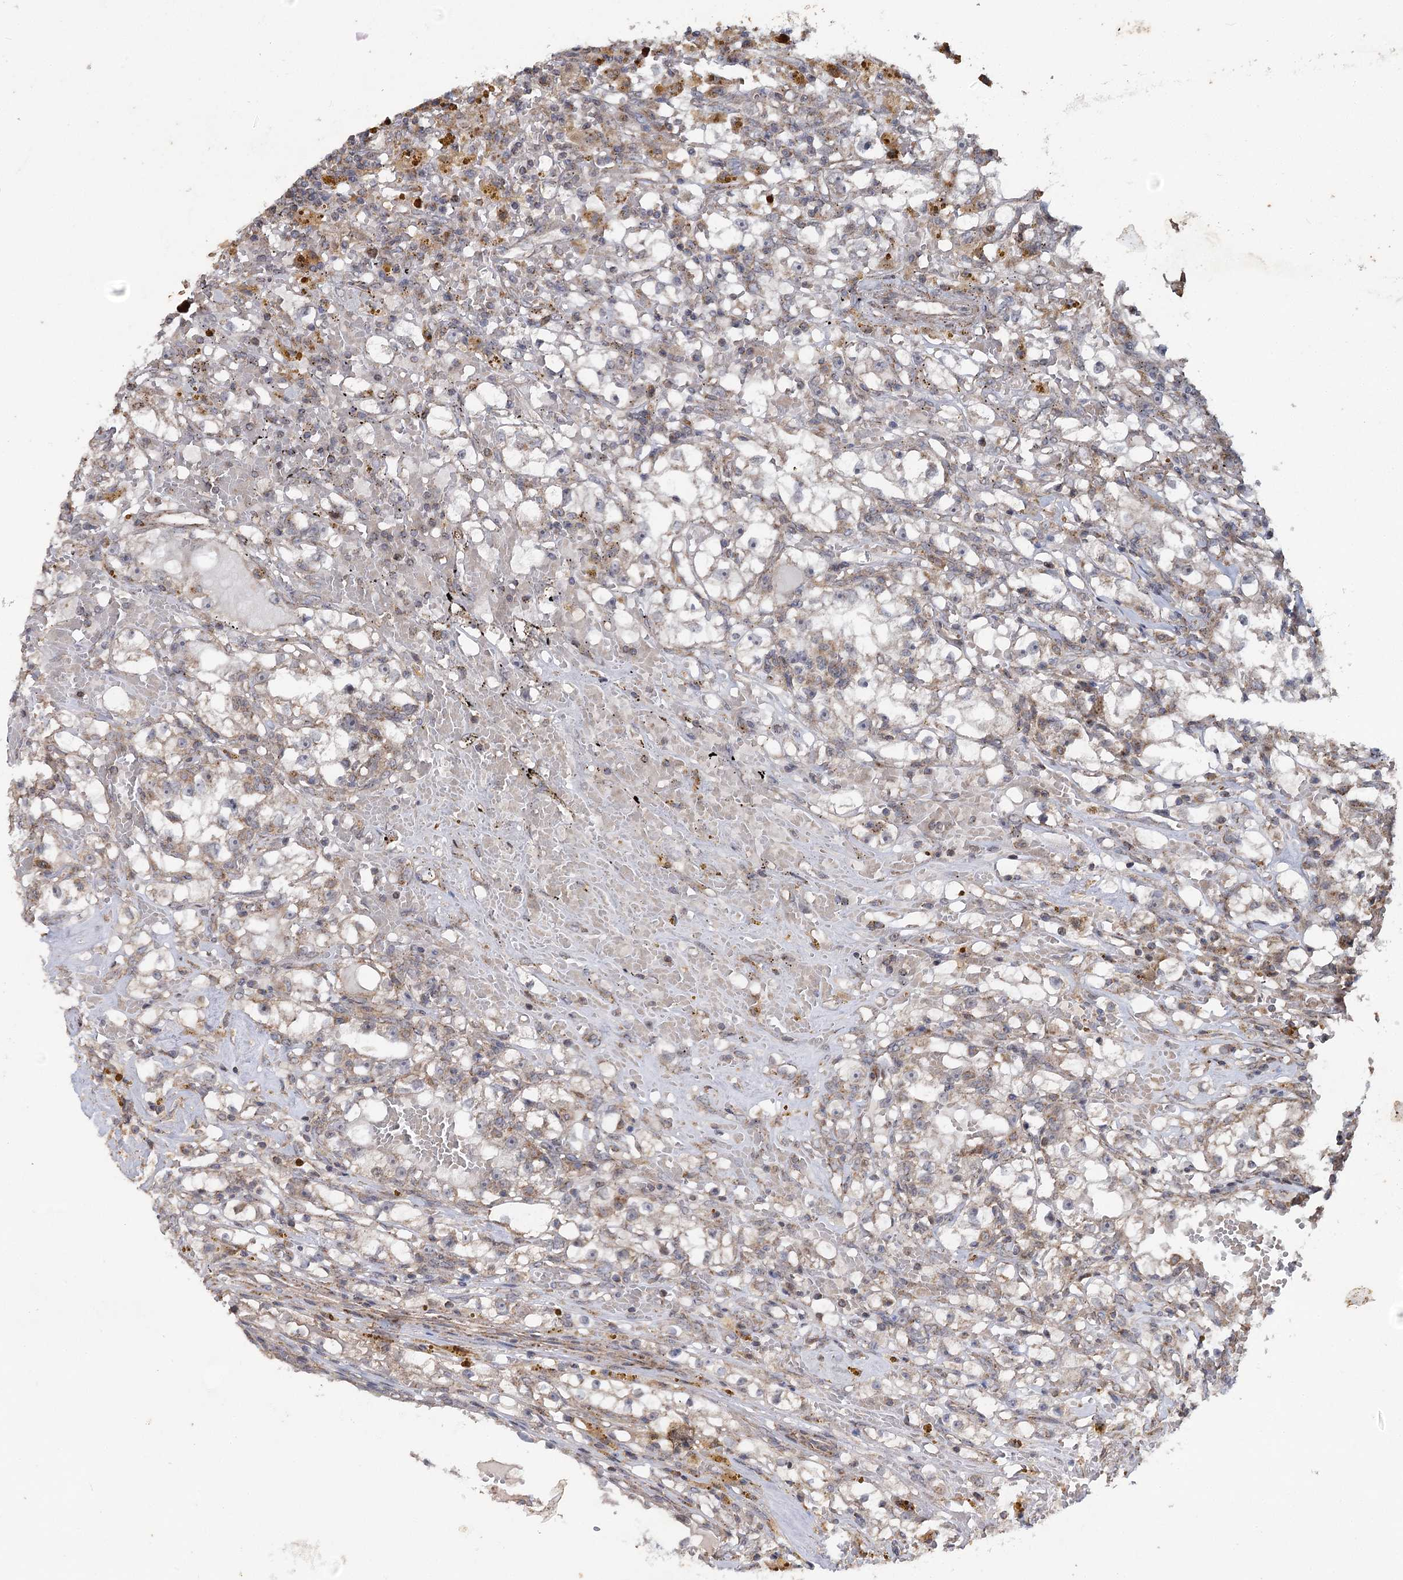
{"staining": {"intensity": "negative", "quantity": "none", "location": "none"}, "tissue": "renal cancer", "cell_type": "Tumor cells", "image_type": "cancer", "snomed": [{"axis": "morphology", "description": "Adenocarcinoma, NOS"}, {"axis": "topography", "description": "Kidney"}], "caption": "Immunohistochemical staining of renal adenocarcinoma reveals no significant positivity in tumor cells.", "gene": "MINDY3", "patient": {"sex": "male", "age": 56}}